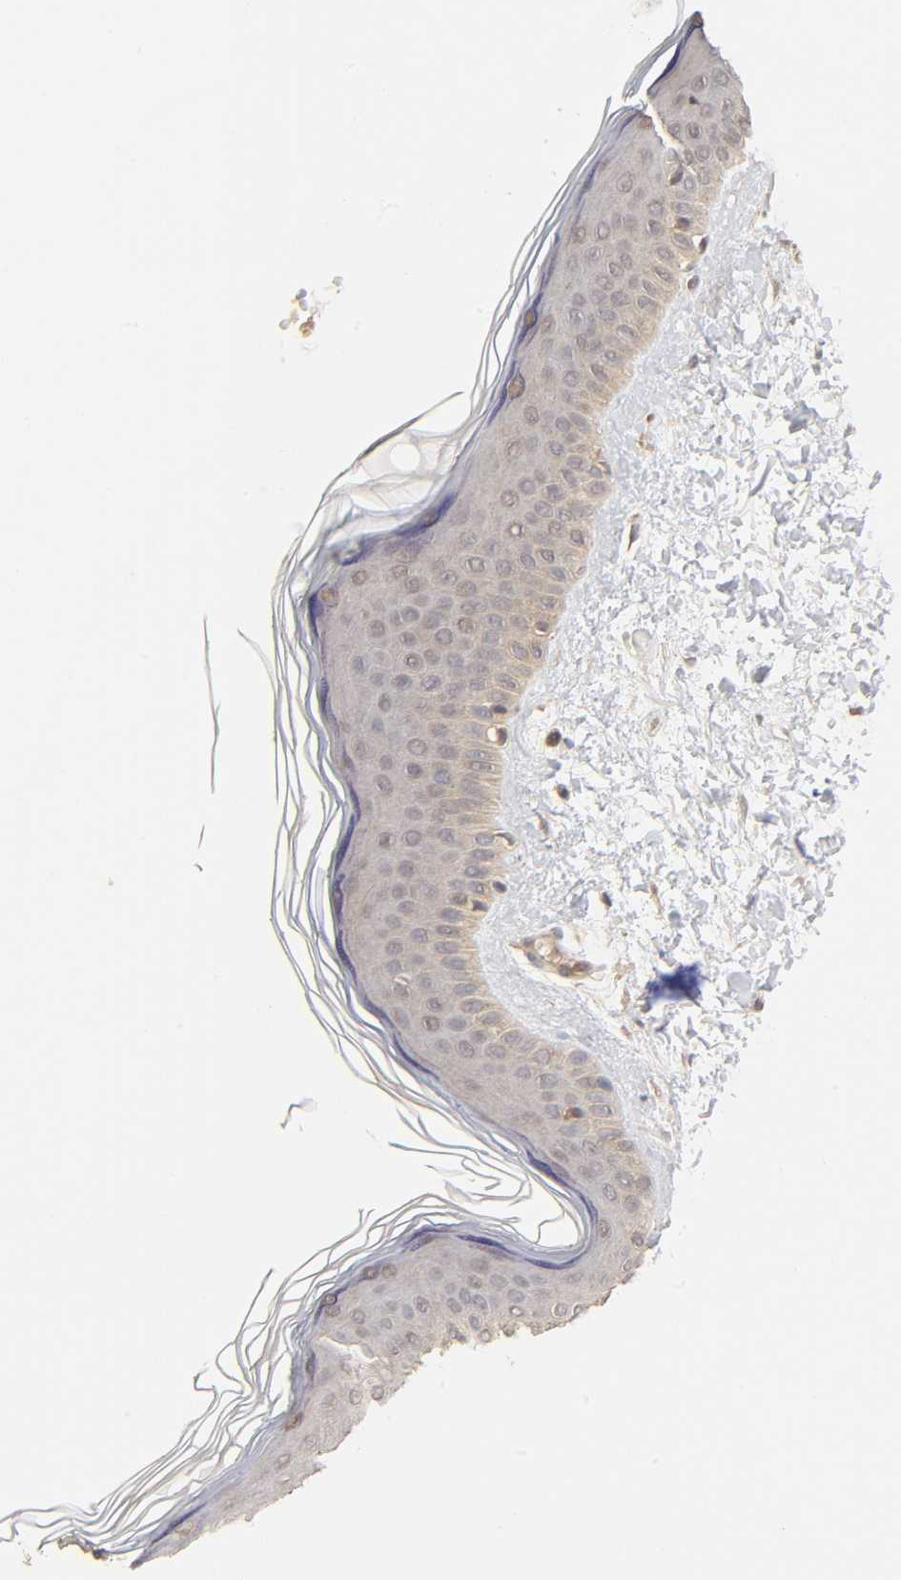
{"staining": {"intensity": "moderate", "quantity": ">75%", "location": "cytoplasmic/membranous"}, "tissue": "skin", "cell_type": "Fibroblasts", "image_type": "normal", "snomed": [{"axis": "morphology", "description": "Normal tissue, NOS"}, {"axis": "topography", "description": "Skin"}], "caption": "Fibroblasts reveal medium levels of moderate cytoplasmic/membranous expression in approximately >75% of cells in normal skin. The staining was performed using DAB (3,3'-diaminobenzidine), with brown indicating positive protein expression. Nuclei are stained blue with hematoxylin.", "gene": "MAPK1", "patient": {"sex": "female", "age": 19}}